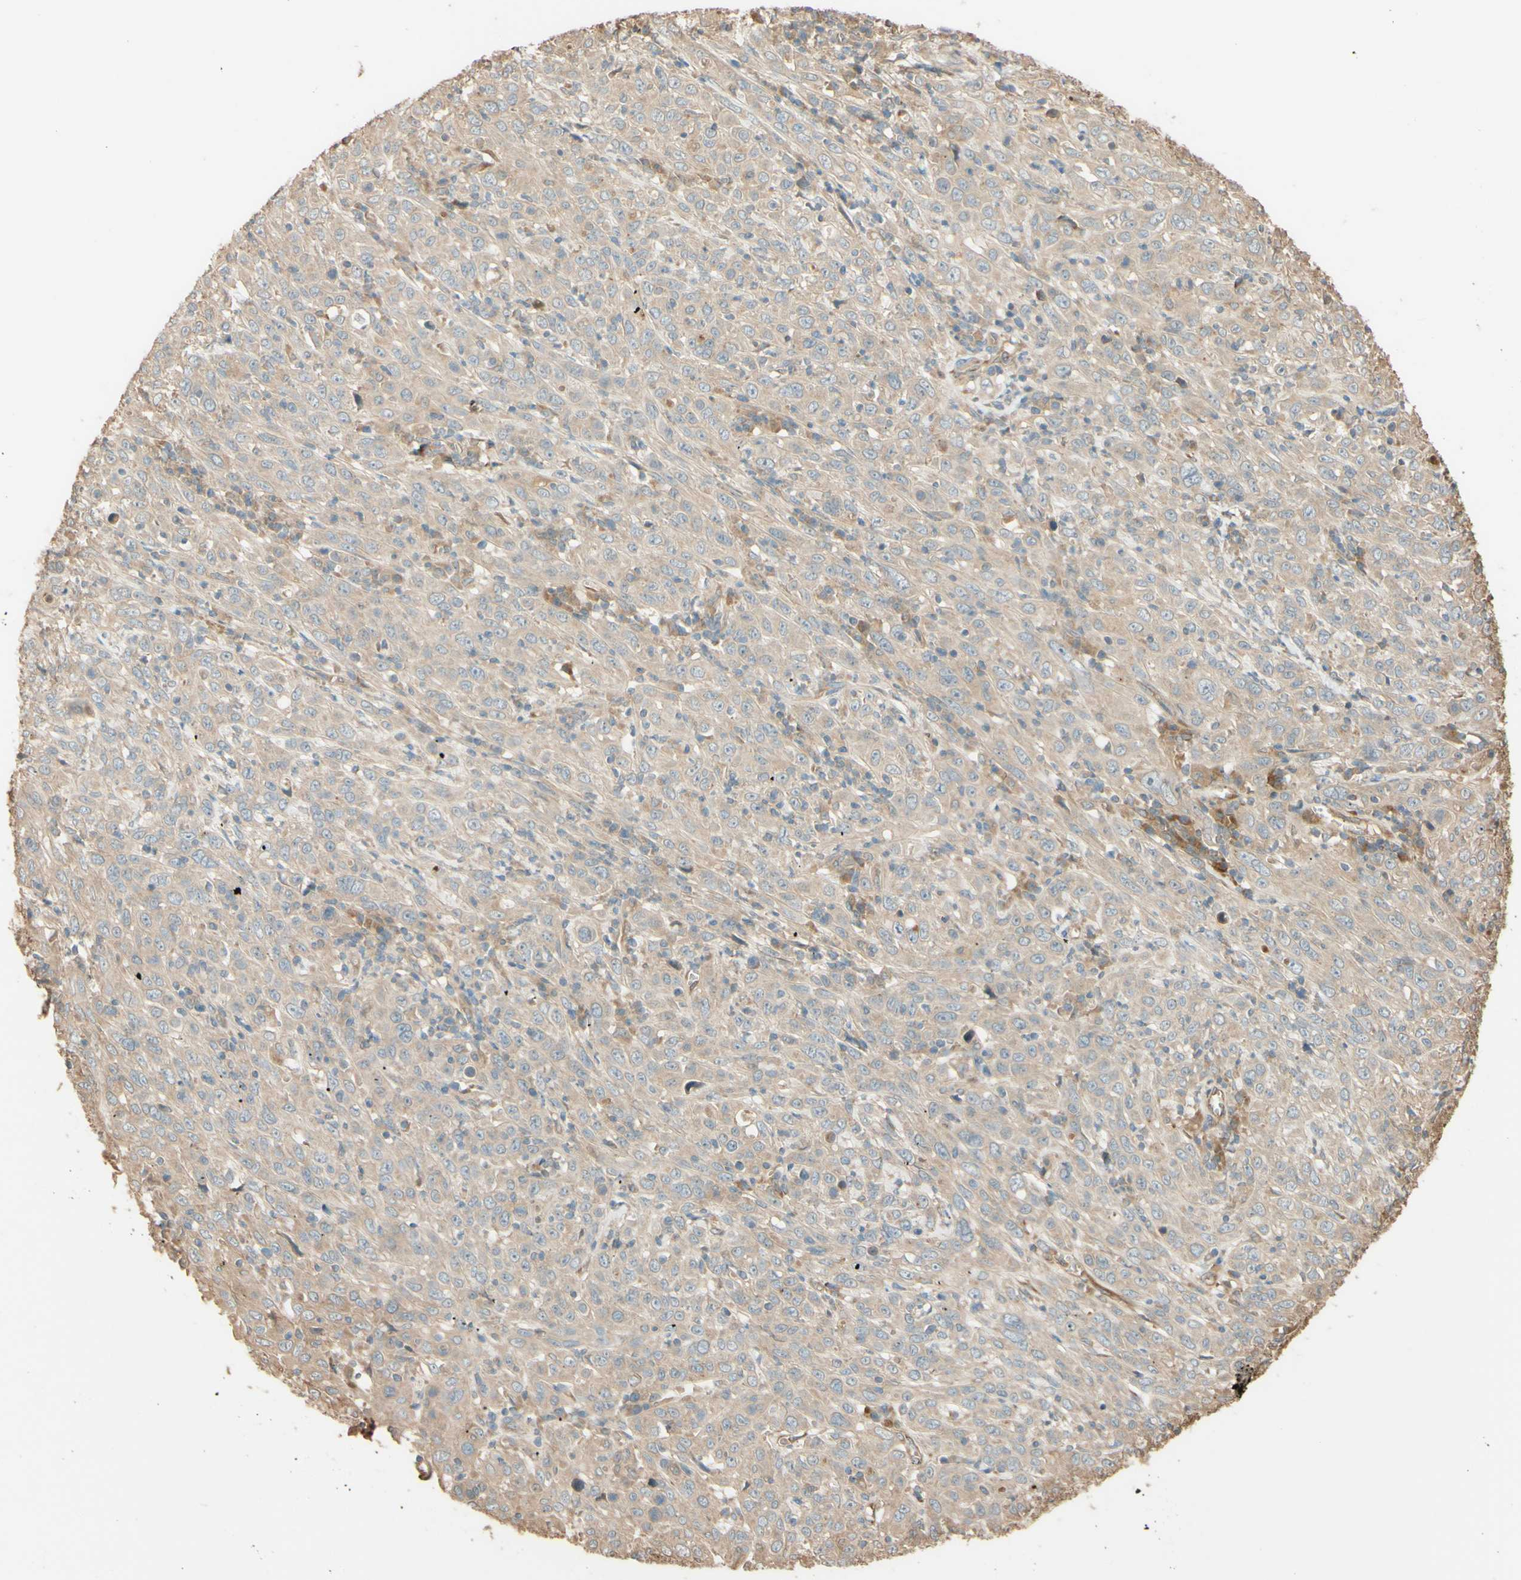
{"staining": {"intensity": "weak", "quantity": ">75%", "location": "cytoplasmic/membranous"}, "tissue": "cervical cancer", "cell_type": "Tumor cells", "image_type": "cancer", "snomed": [{"axis": "morphology", "description": "Squamous cell carcinoma, NOS"}, {"axis": "topography", "description": "Cervix"}], "caption": "Weak cytoplasmic/membranous expression is identified in approximately >75% of tumor cells in cervical cancer (squamous cell carcinoma). The protein is shown in brown color, while the nuclei are stained blue.", "gene": "RNF19A", "patient": {"sex": "female", "age": 46}}